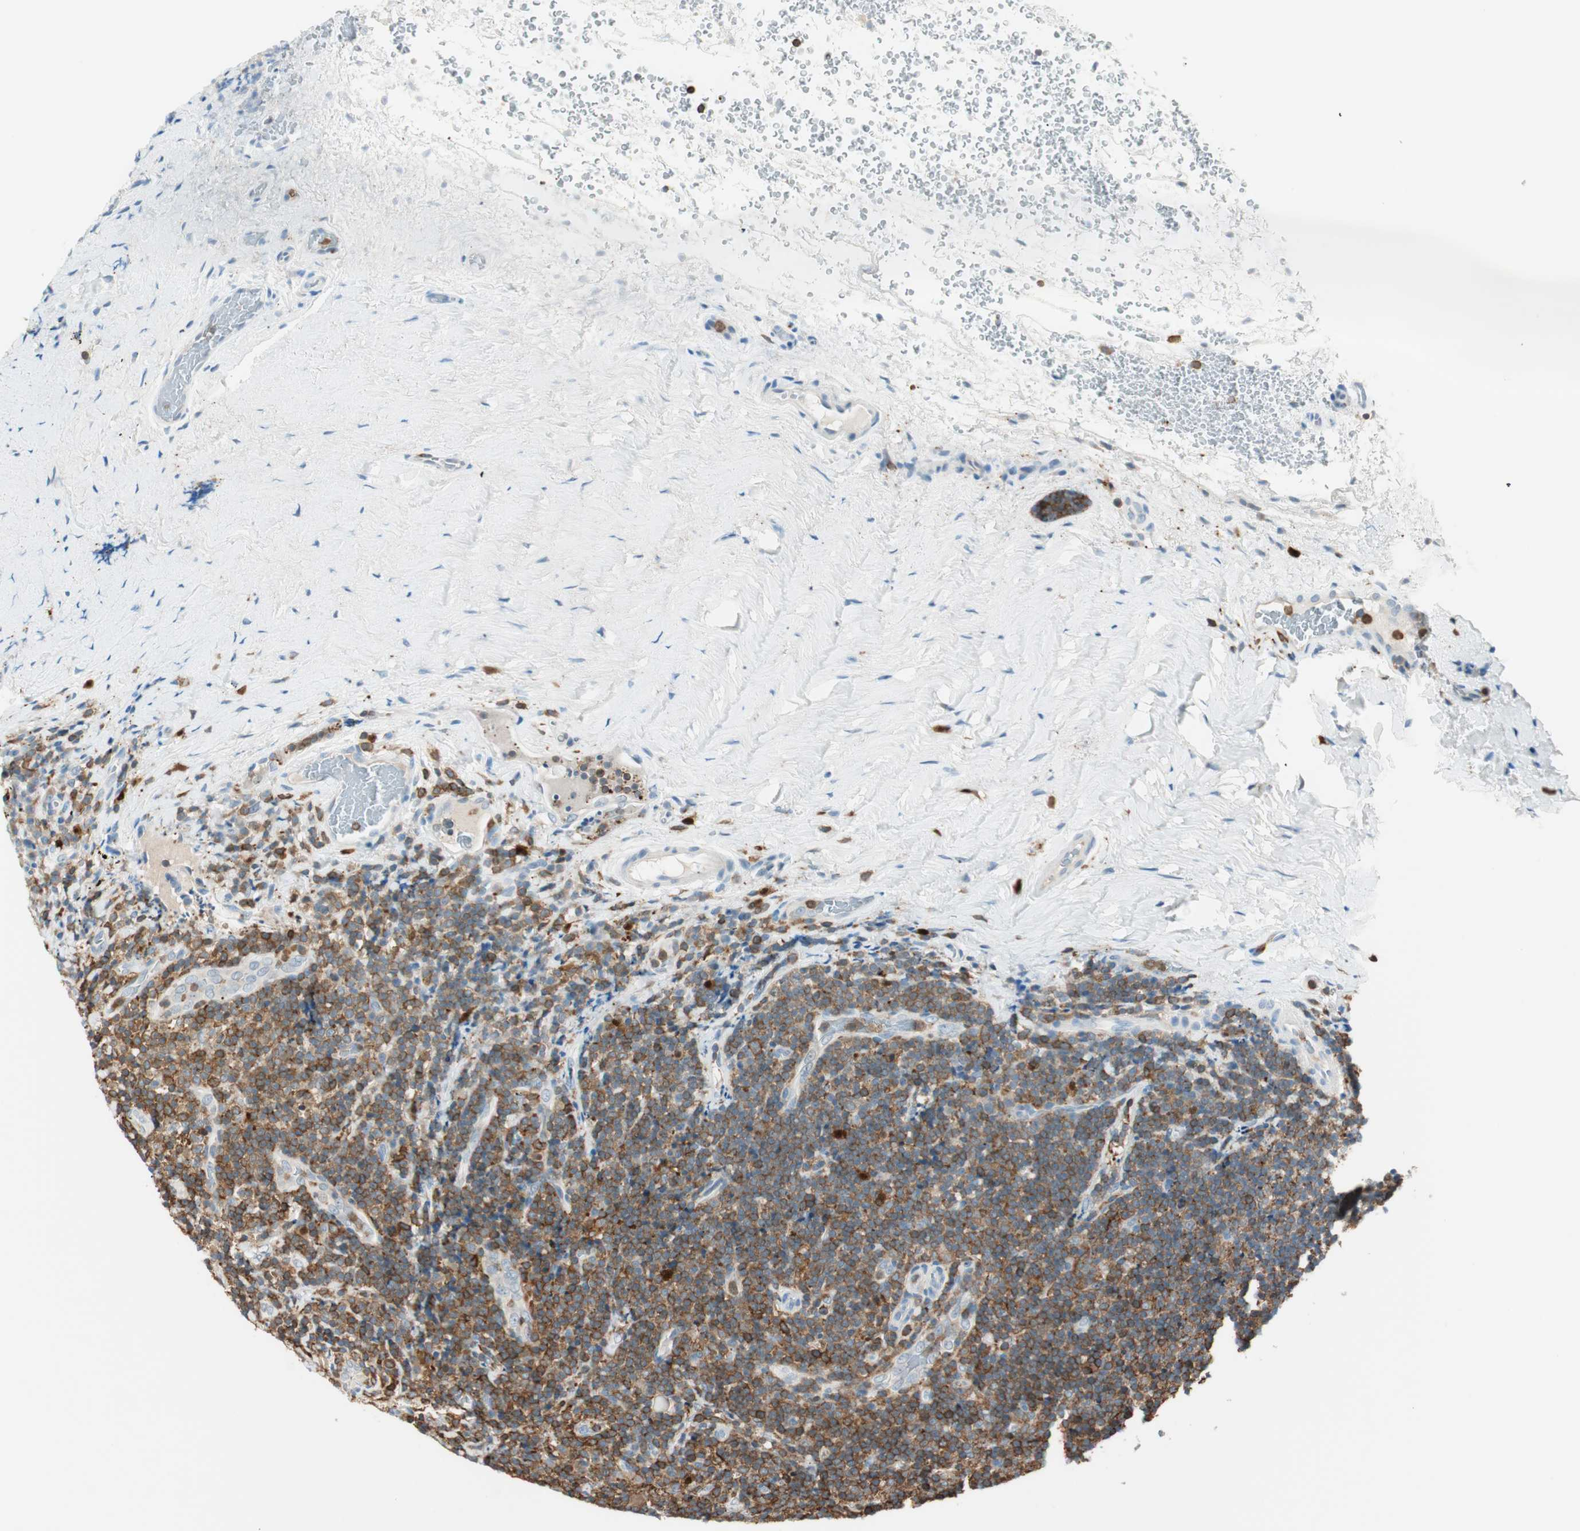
{"staining": {"intensity": "moderate", "quantity": ">75%", "location": "cytoplasmic/membranous"}, "tissue": "lymphoma", "cell_type": "Tumor cells", "image_type": "cancer", "snomed": [{"axis": "morphology", "description": "Malignant lymphoma, non-Hodgkin's type, High grade"}, {"axis": "topography", "description": "Tonsil"}], "caption": "IHC (DAB (3,3'-diaminobenzidine)) staining of high-grade malignant lymphoma, non-Hodgkin's type shows moderate cytoplasmic/membranous protein expression in approximately >75% of tumor cells. The staining was performed using DAB, with brown indicating positive protein expression. Nuclei are stained blue with hematoxylin.", "gene": "HPGD", "patient": {"sex": "female", "age": 36}}